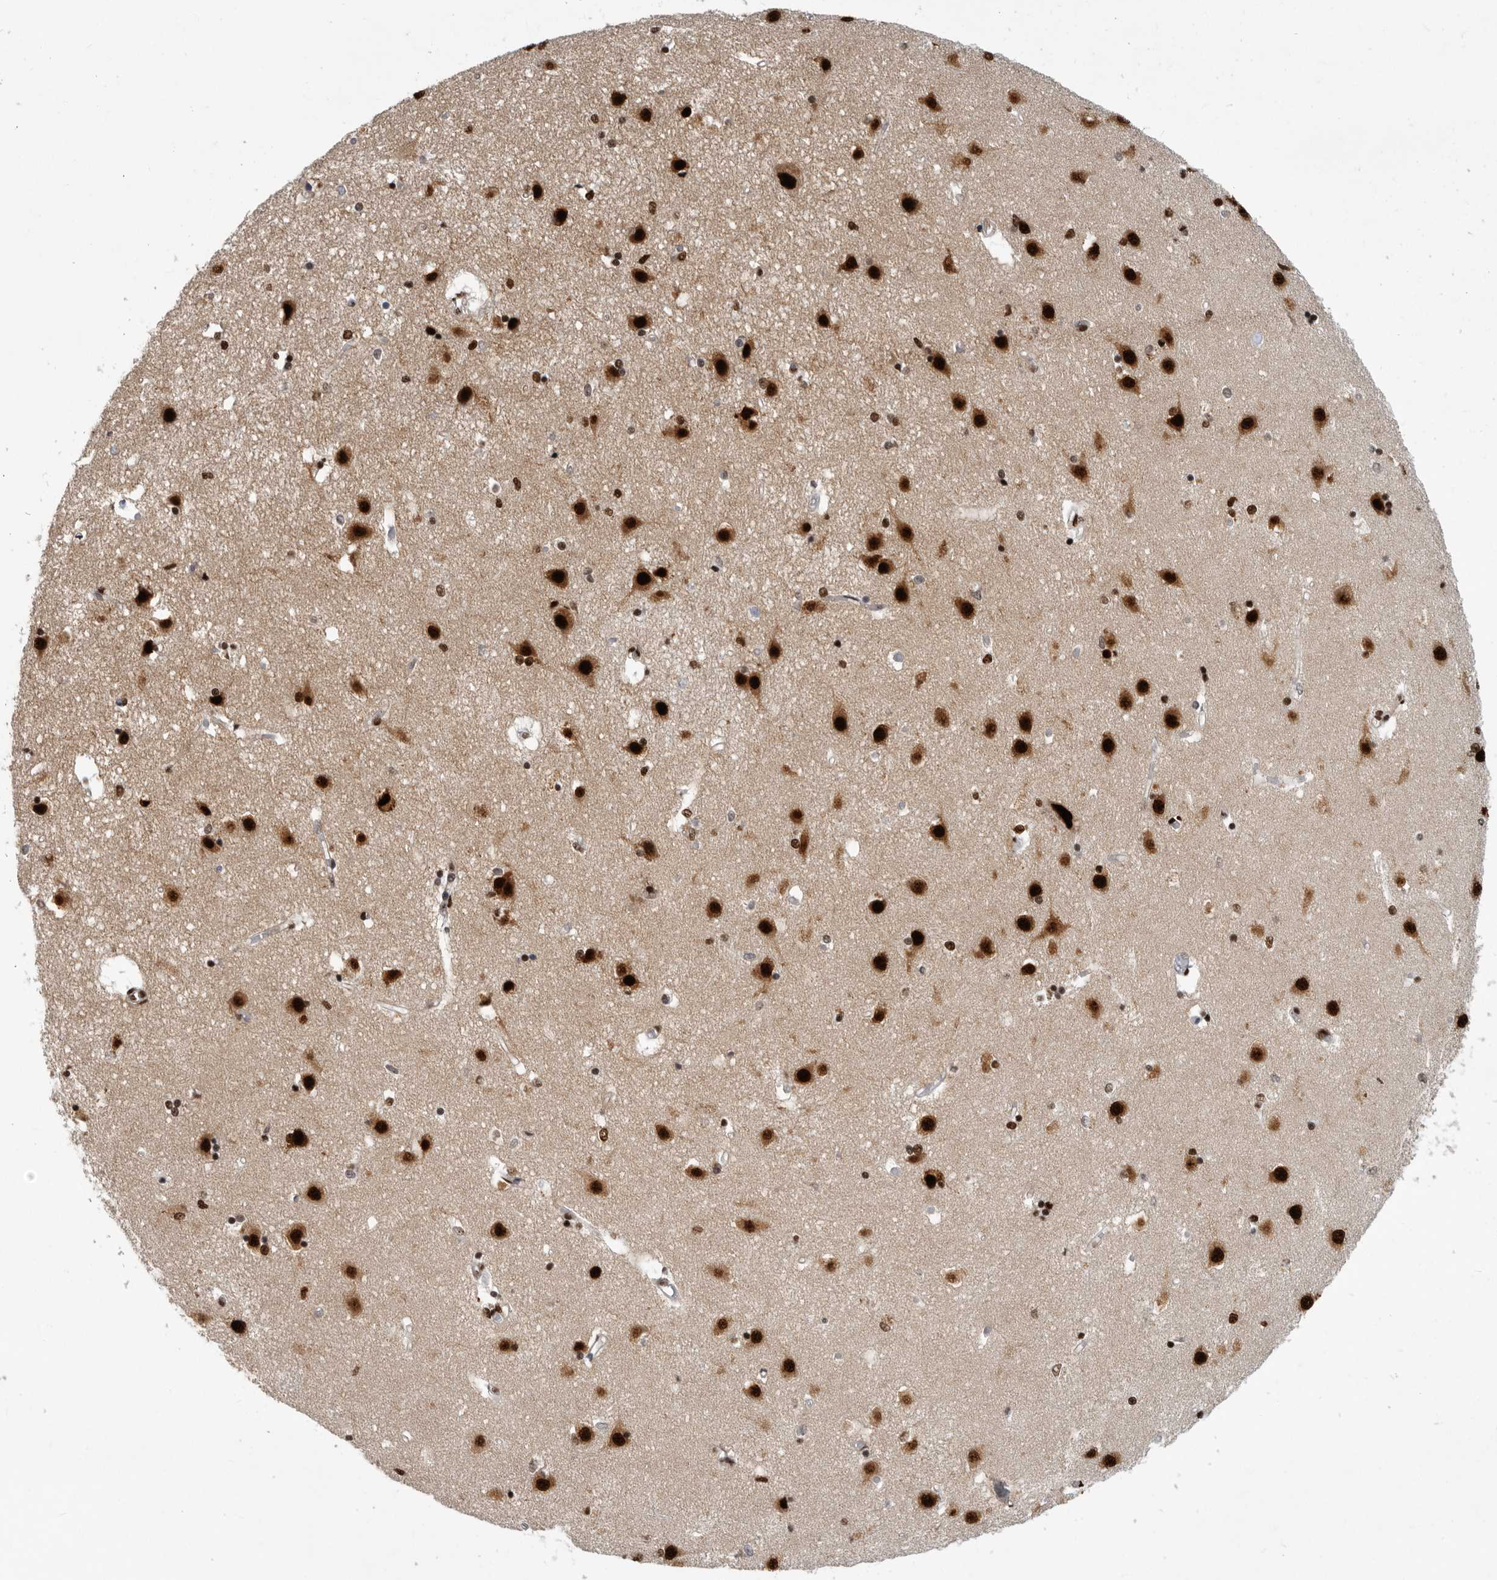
{"staining": {"intensity": "strong", "quantity": ">75%", "location": "nuclear"}, "tissue": "caudate", "cell_type": "Glial cells", "image_type": "normal", "snomed": [{"axis": "morphology", "description": "Normal tissue, NOS"}, {"axis": "topography", "description": "Lateral ventricle wall"}], "caption": "Immunohistochemical staining of benign human caudate displays >75% levels of strong nuclear protein positivity in approximately >75% of glial cells.", "gene": "BCLAF1", "patient": {"sex": "male", "age": 45}}